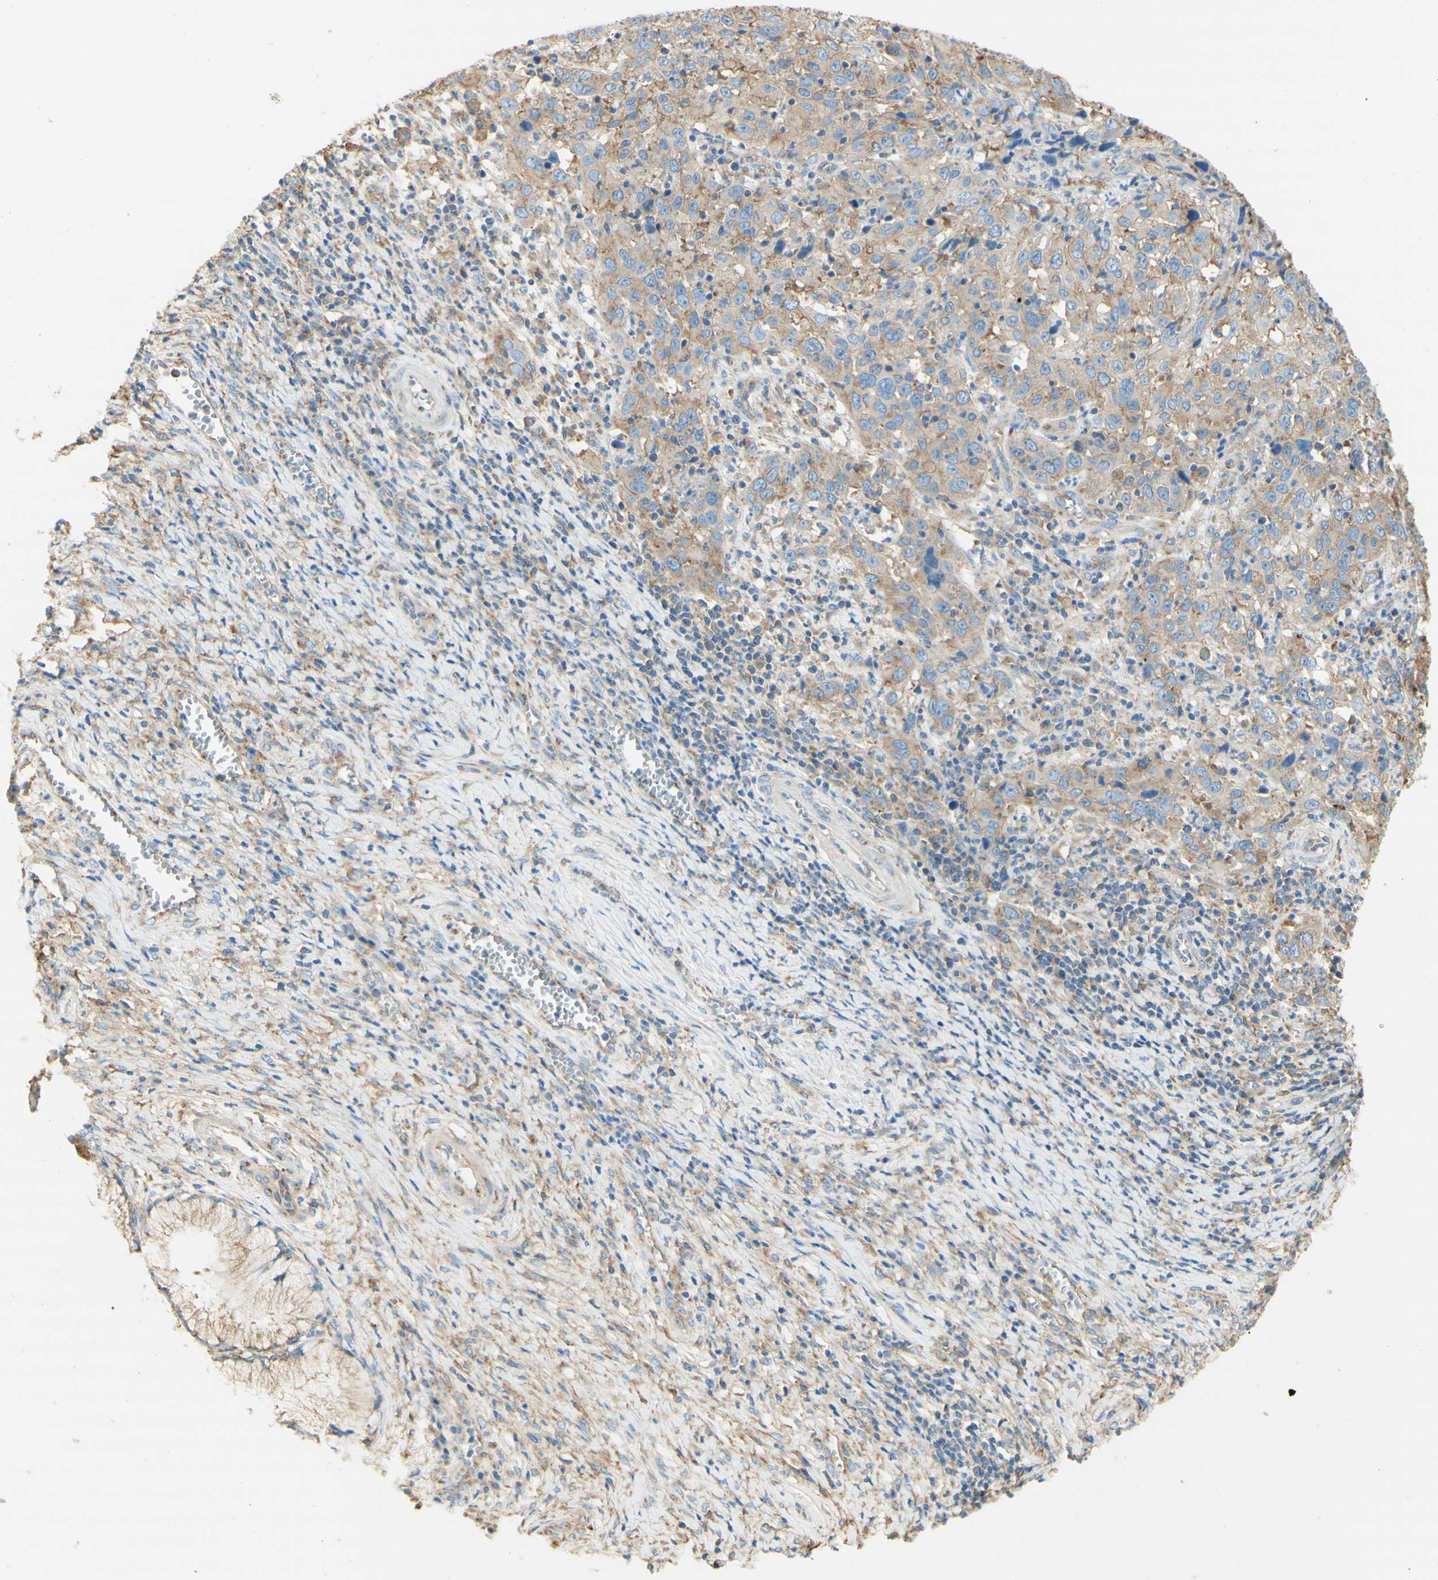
{"staining": {"intensity": "weak", "quantity": ">75%", "location": "cytoplasmic/membranous"}, "tissue": "cervical cancer", "cell_type": "Tumor cells", "image_type": "cancer", "snomed": [{"axis": "morphology", "description": "Squamous cell carcinoma, NOS"}, {"axis": "topography", "description": "Cervix"}], "caption": "Immunohistochemistry (DAB) staining of cervical cancer demonstrates weak cytoplasmic/membranous protein expression in about >75% of tumor cells.", "gene": "CLTC", "patient": {"sex": "female", "age": 32}}